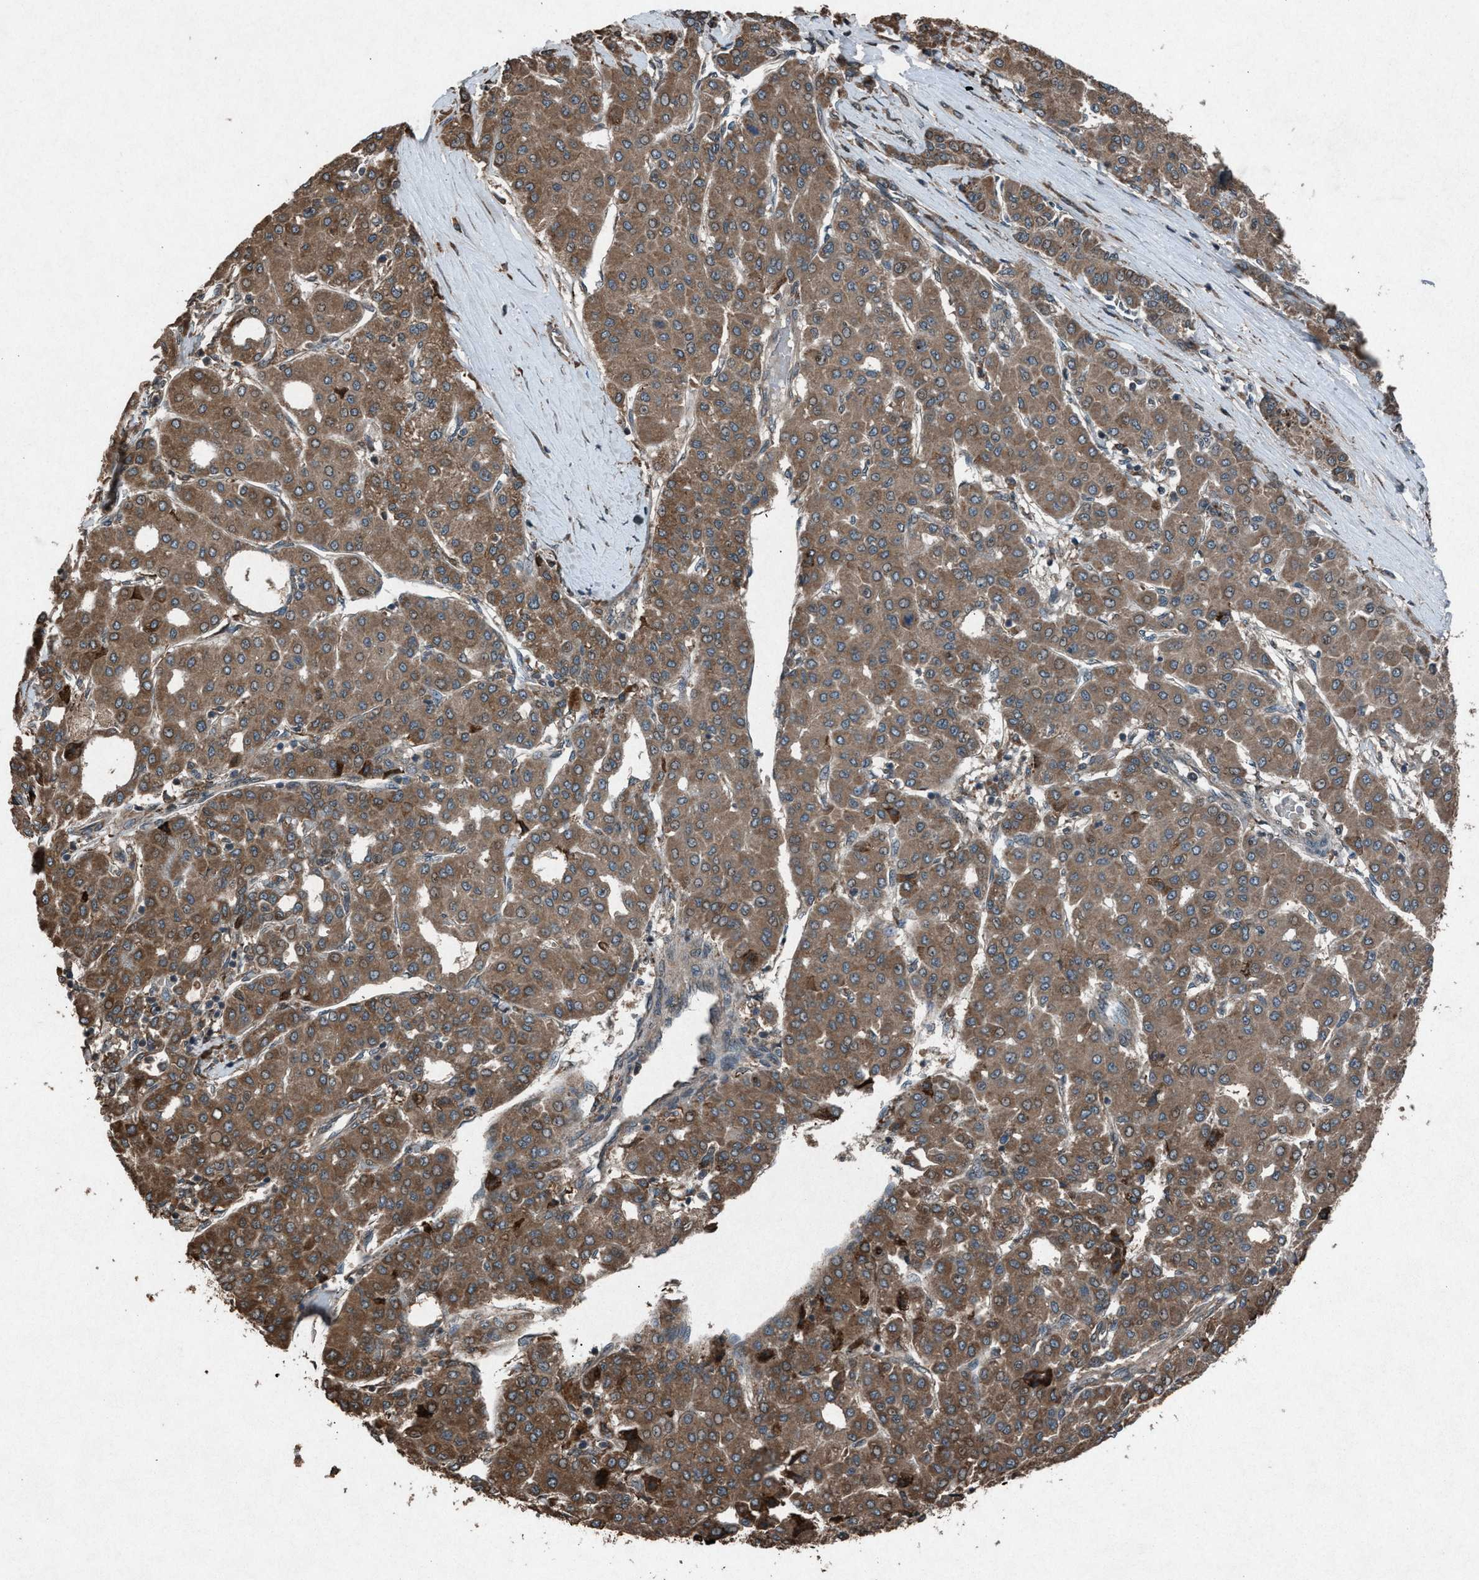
{"staining": {"intensity": "moderate", "quantity": ">75%", "location": "cytoplasmic/membranous"}, "tissue": "liver cancer", "cell_type": "Tumor cells", "image_type": "cancer", "snomed": [{"axis": "morphology", "description": "Carcinoma, Hepatocellular, NOS"}, {"axis": "topography", "description": "Liver"}], "caption": "Liver cancer stained for a protein (brown) exhibits moderate cytoplasmic/membranous positive expression in about >75% of tumor cells.", "gene": "CALR", "patient": {"sex": "male", "age": 65}}